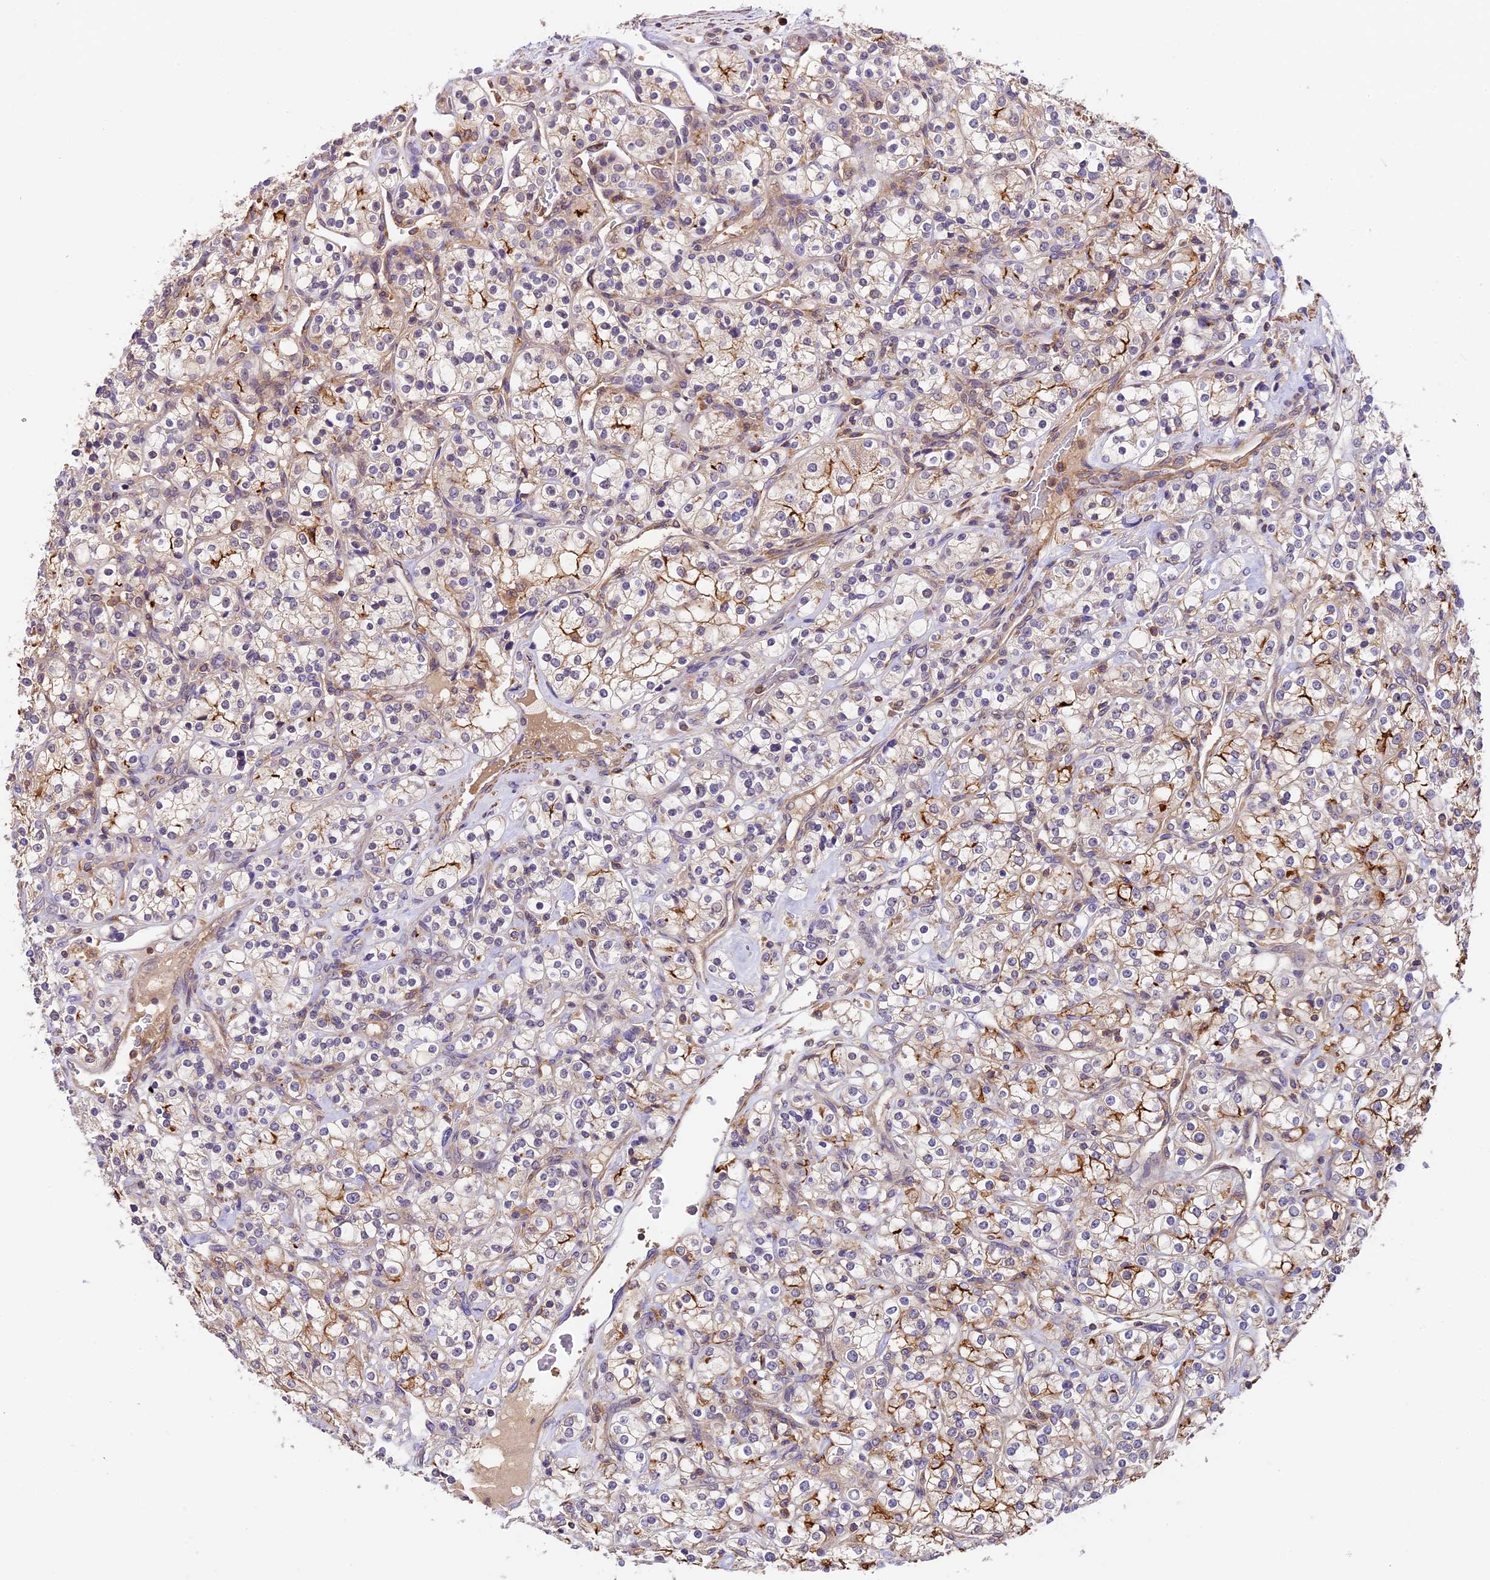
{"staining": {"intensity": "moderate", "quantity": "<25%", "location": "cytoplasmic/membranous"}, "tissue": "renal cancer", "cell_type": "Tumor cells", "image_type": "cancer", "snomed": [{"axis": "morphology", "description": "Adenocarcinoma, NOS"}, {"axis": "topography", "description": "Kidney"}], "caption": "Immunohistochemical staining of human renal adenocarcinoma reveals moderate cytoplasmic/membranous protein staining in about <25% of tumor cells.", "gene": "TBC1D1", "patient": {"sex": "male", "age": 77}}